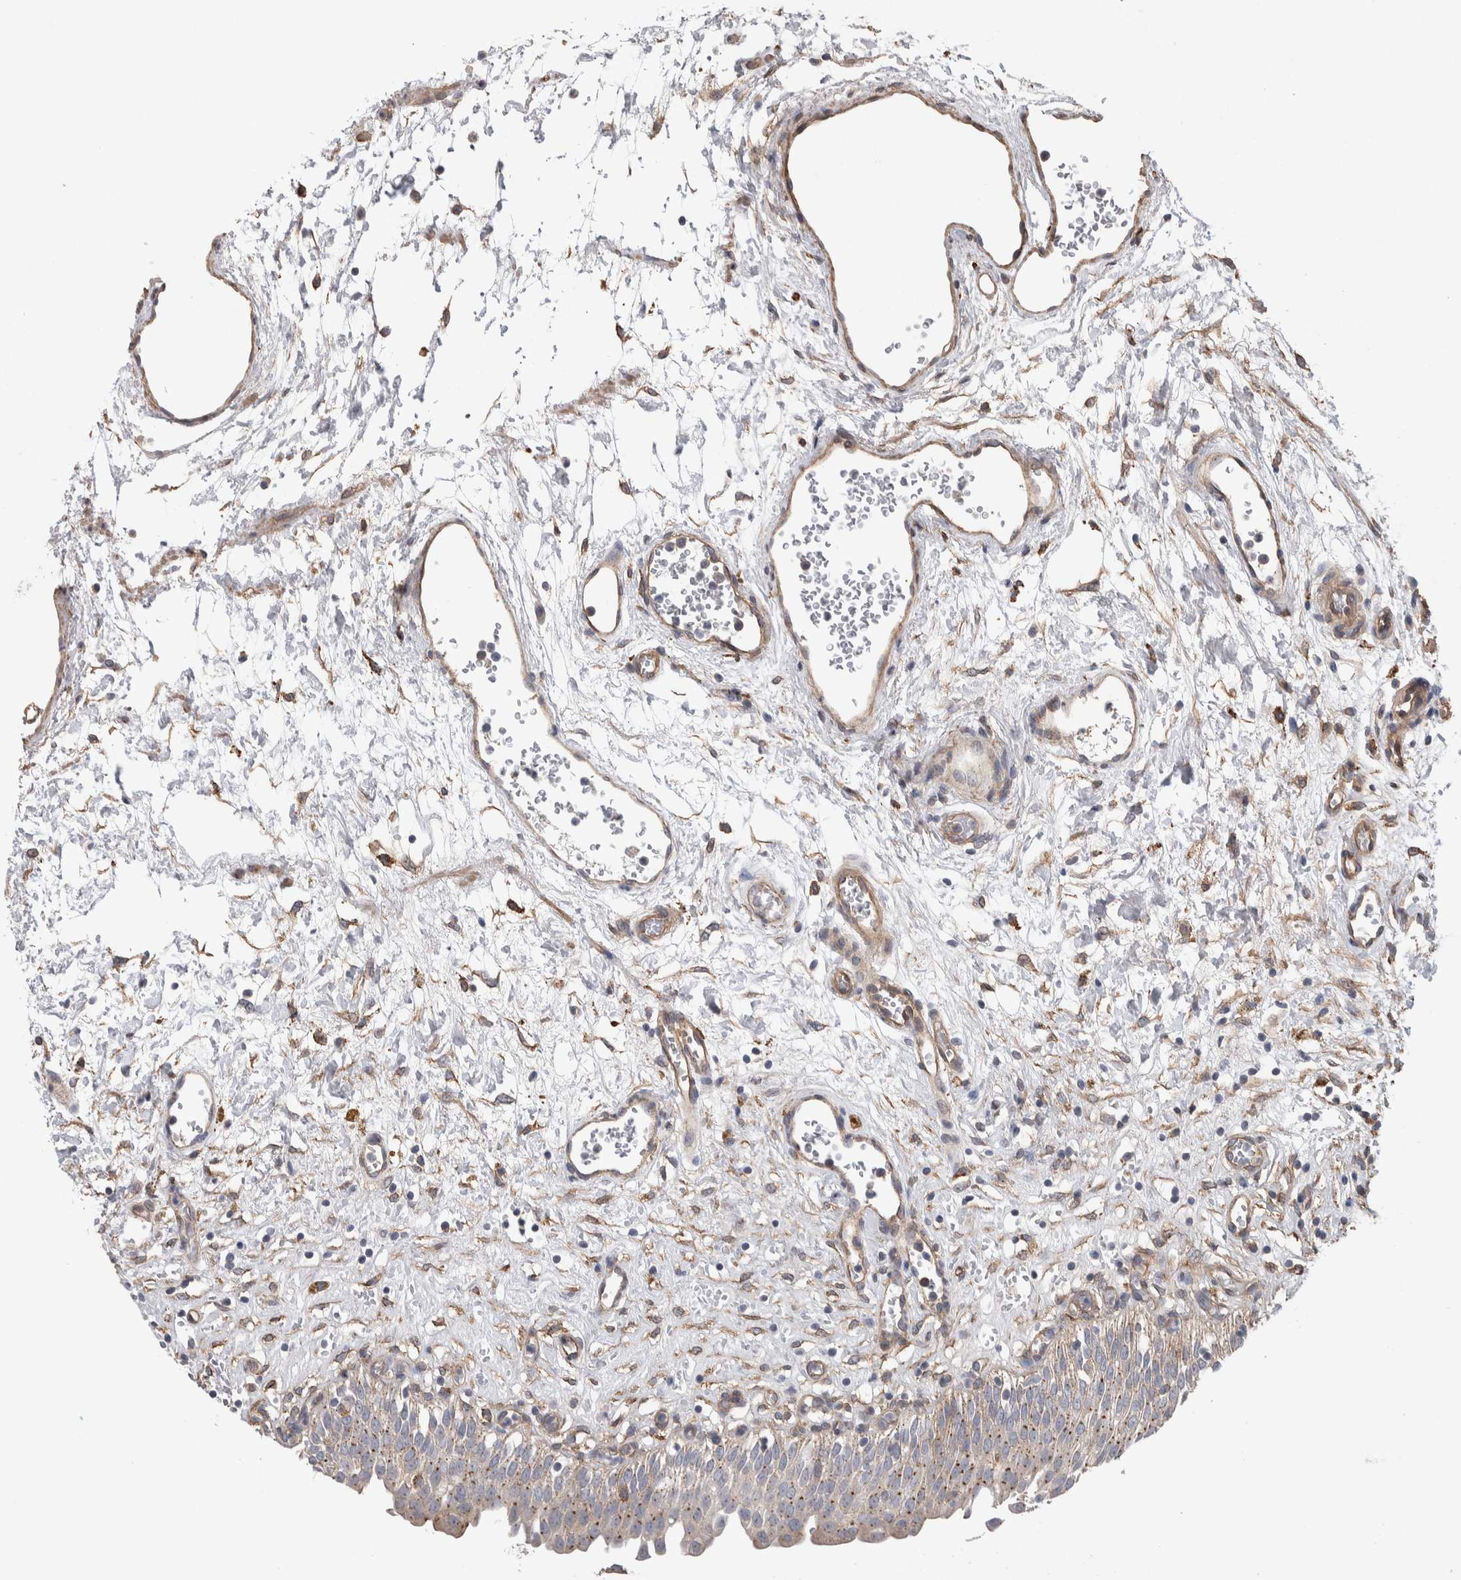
{"staining": {"intensity": "weak", "quantity": "<25%", "location": "cytoplasmic/membranous"}, "tissue": "urinary bladder", "cell_type": "Urothelial cells", "image_type": "normal", "snomed": [{"axis": "morphology", "description": "Urothelial carcinoma, High grade"}, {"axis": "topography", "description": "Urinary bladder"}], "caption": "Immunohistochemistry (IHC) histopathology image of benign urinary bladder: urinary bladder stained with DAB (3,3'-diaminobenzidine) exhibits no significant protein staining in urothelial cells. (Stains: DAB immunohistochemistry with hematoxylin counter stain, Microscopy: brightfield microscopy at high magnification).", "gene": "GCNA", "patient": {"sex": "male", "age": 46}}